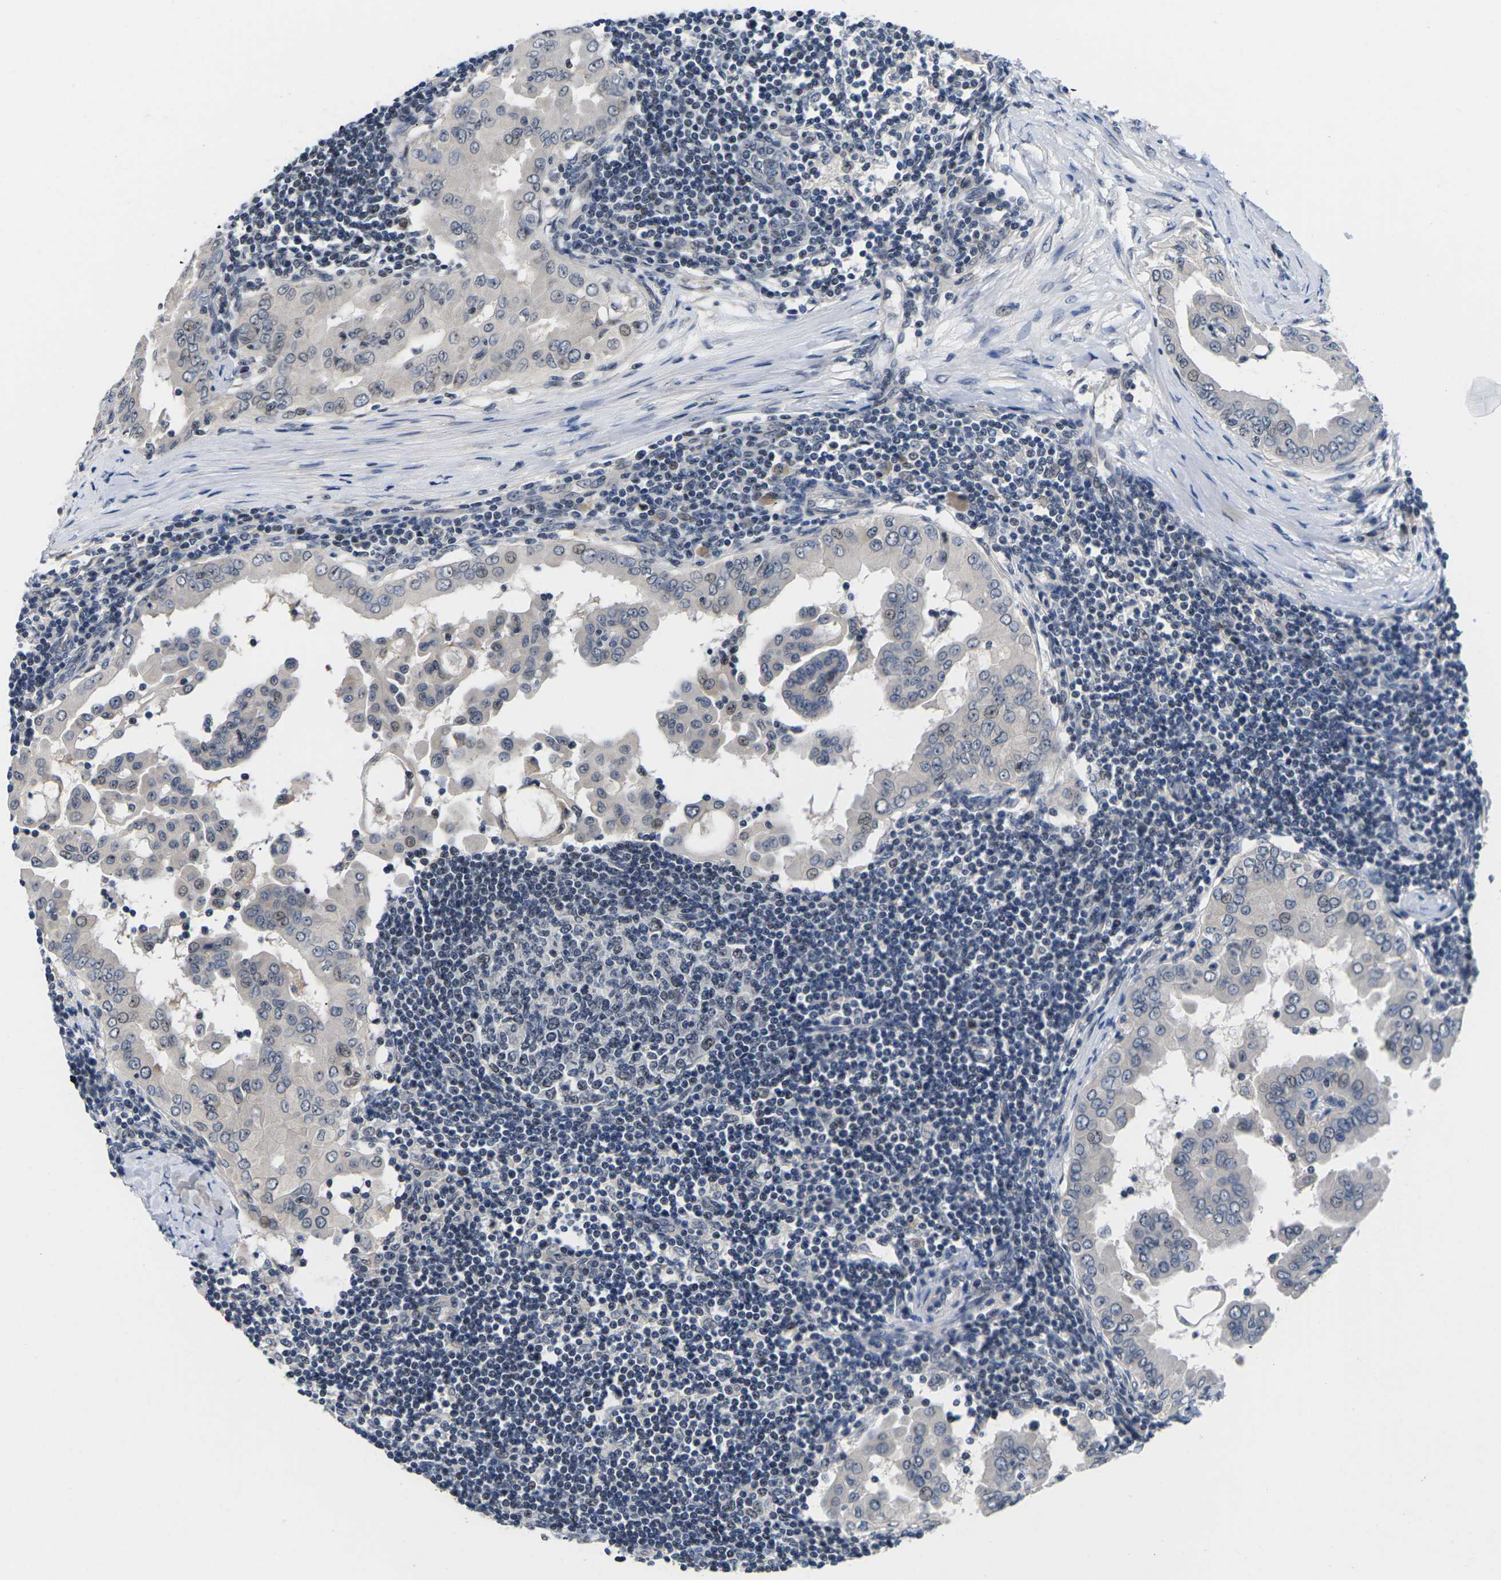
{"staining": {"intensity": "weak", "quantity": "<25%", "location": "nuclear"}, "tissue": "thyroid cancer", "cell_type": "Tumor cells", "image_type": "cancer", "snomed": [{"axis": "morphology", "description": "Papillary adenocarcinoma, NOS"}, {"axis": "topography", "description": "Thyroid gland"}], "caption": "The IHC histopathology image has no significant staining in tumor cells of thyroid cancer tissue.", "gene": "ST6GAL2", "patient": {"sex": "male", "age": 33}}